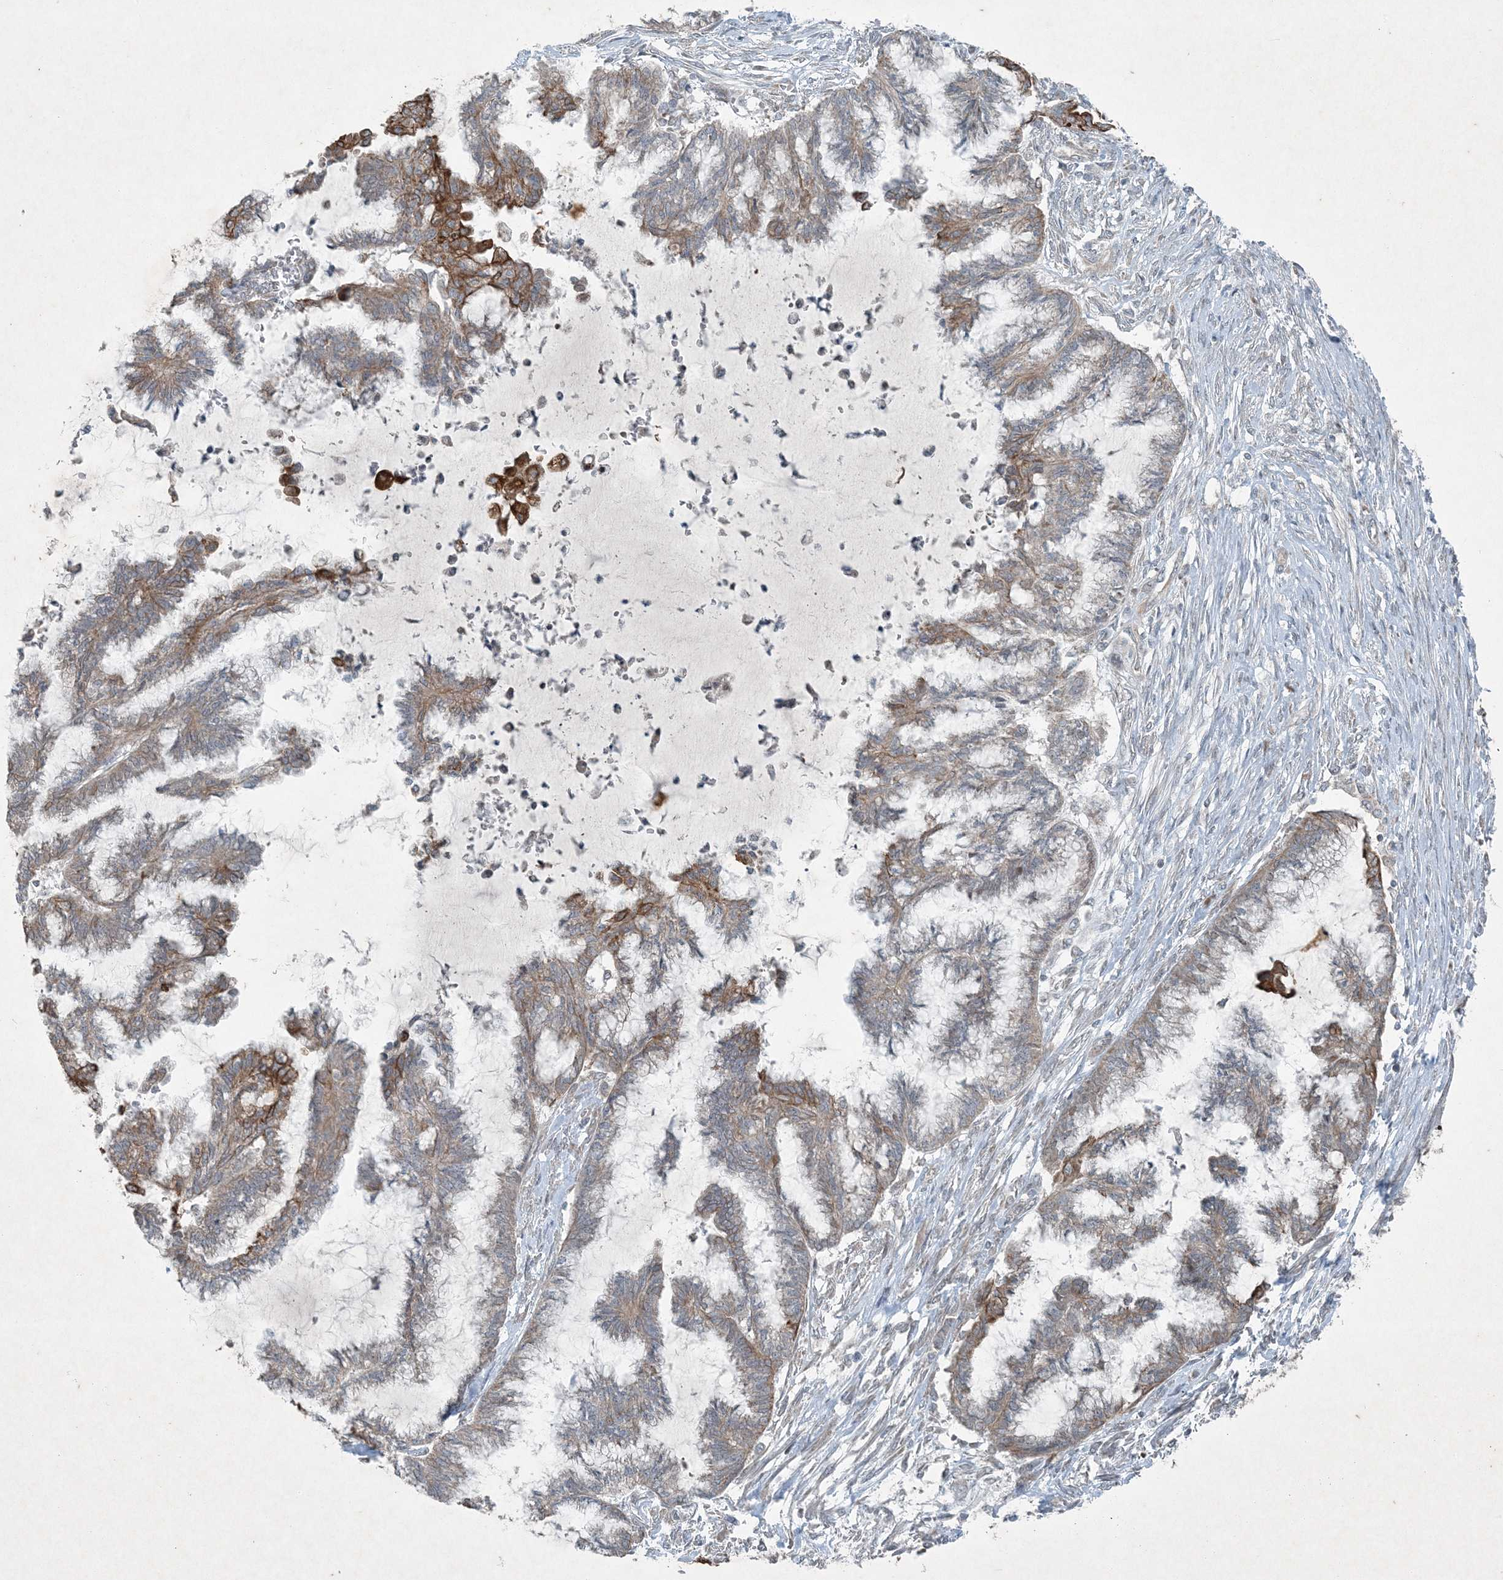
{"staining": {"intensity": "weak", "quantity": "<25%", "location": "cytoplasmic/membranous"}, "tissue": "endometrial cancer", "cell_type": "Tumor cells", "image_type": "cancer", "snomed": [{"axis": "morphology", "description": "Adenocarcinoma, NOS"}, {"axis": "topography", "description": "Endometrium"}], "caption": "This photomicrograph is of endometrial cancer (adenocarcinoma) stained with immunohistochemistry (IHC) to label a protein in brown with the nuclei are counter-stained blue. There is no expression in tumor cells.", "gene": "PC", "patient": {"sex": "female", "age": 86}}